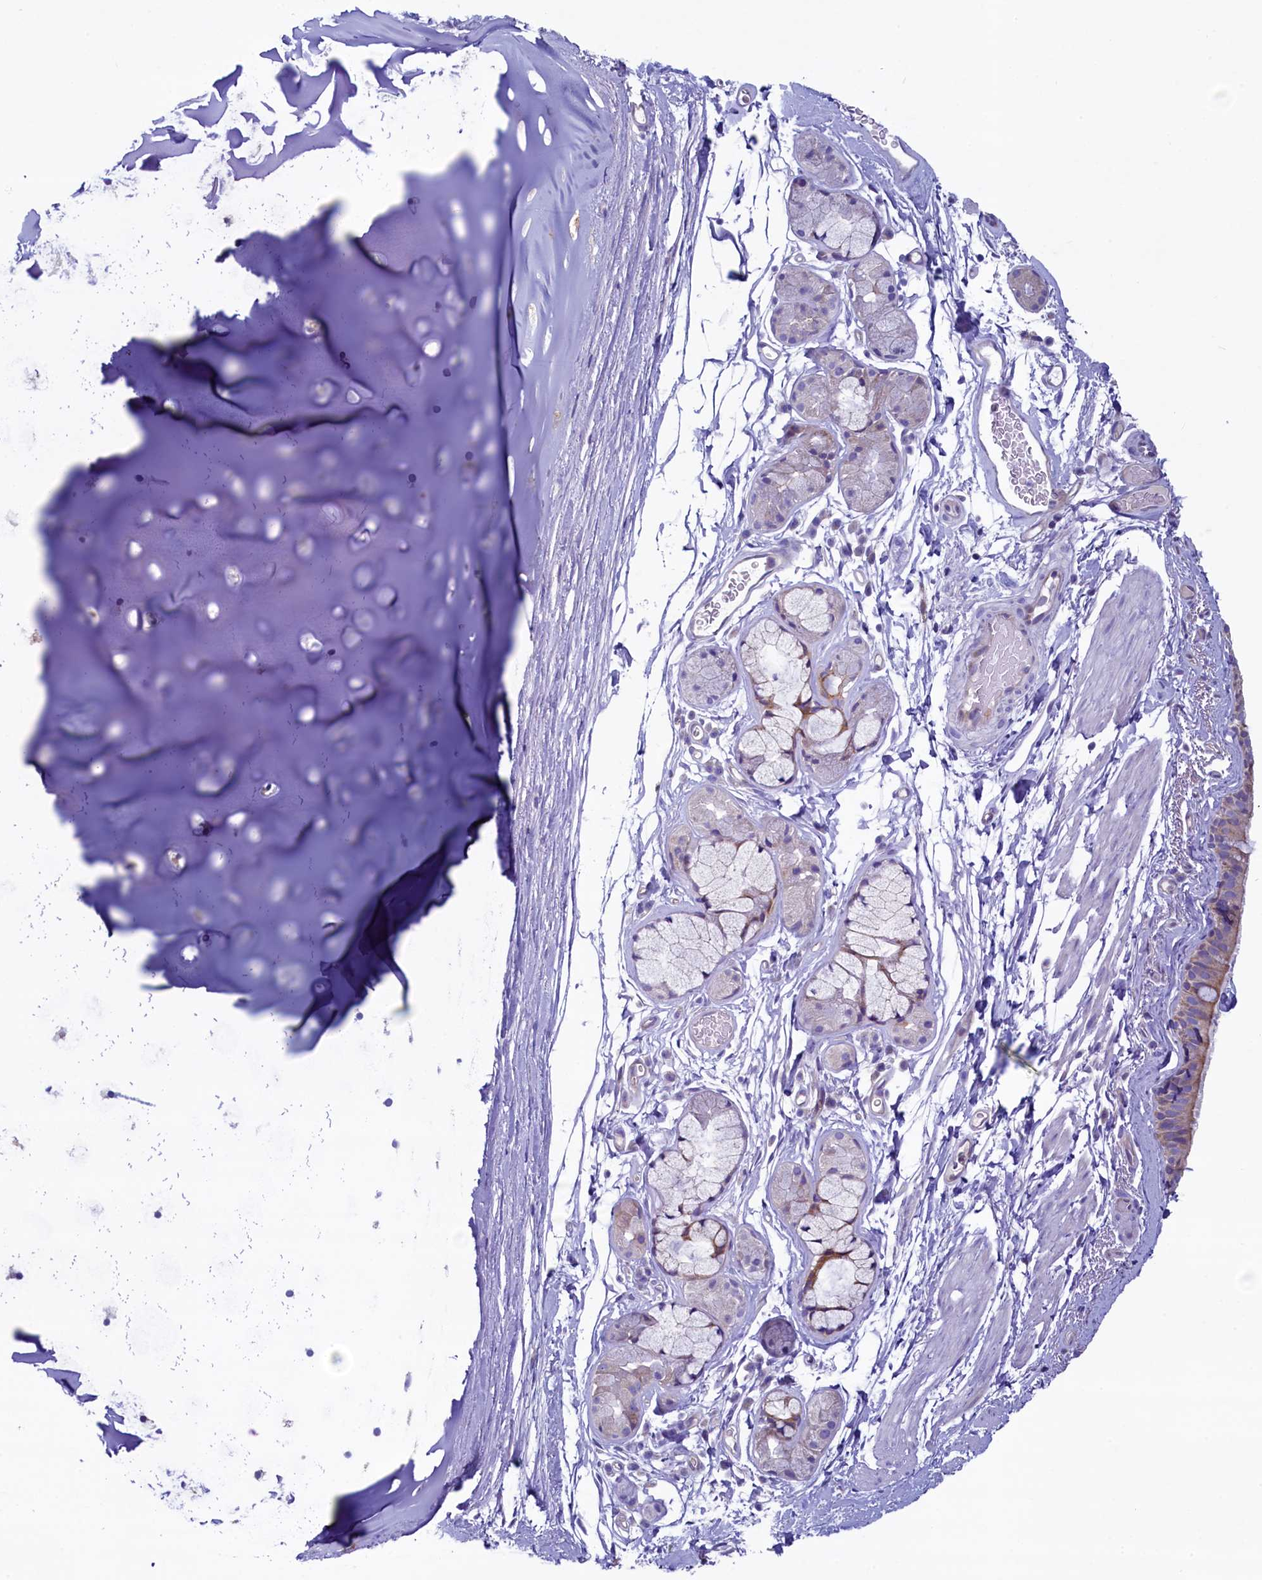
{"staining": {"intensity": "weak", "quantity": "<25%", "location": "cytoplasmic/membranous"}, "tissue": "bronchus", "cell_type": "Respiratory epithelial cells", "image_type": "normal", "snomed": [{"axis": "morphology", "description": "Normal tissue, NOS"}, {"axis": "topography", "description": "Cartilage tissue"}], "caption": "This is a histopathology image of IHC staining of normal bronchus, which shows no positivity in respiratory epithelial cells.", "gene": "KRBOX5", "patient": {"sex": "male", "age": 63}}